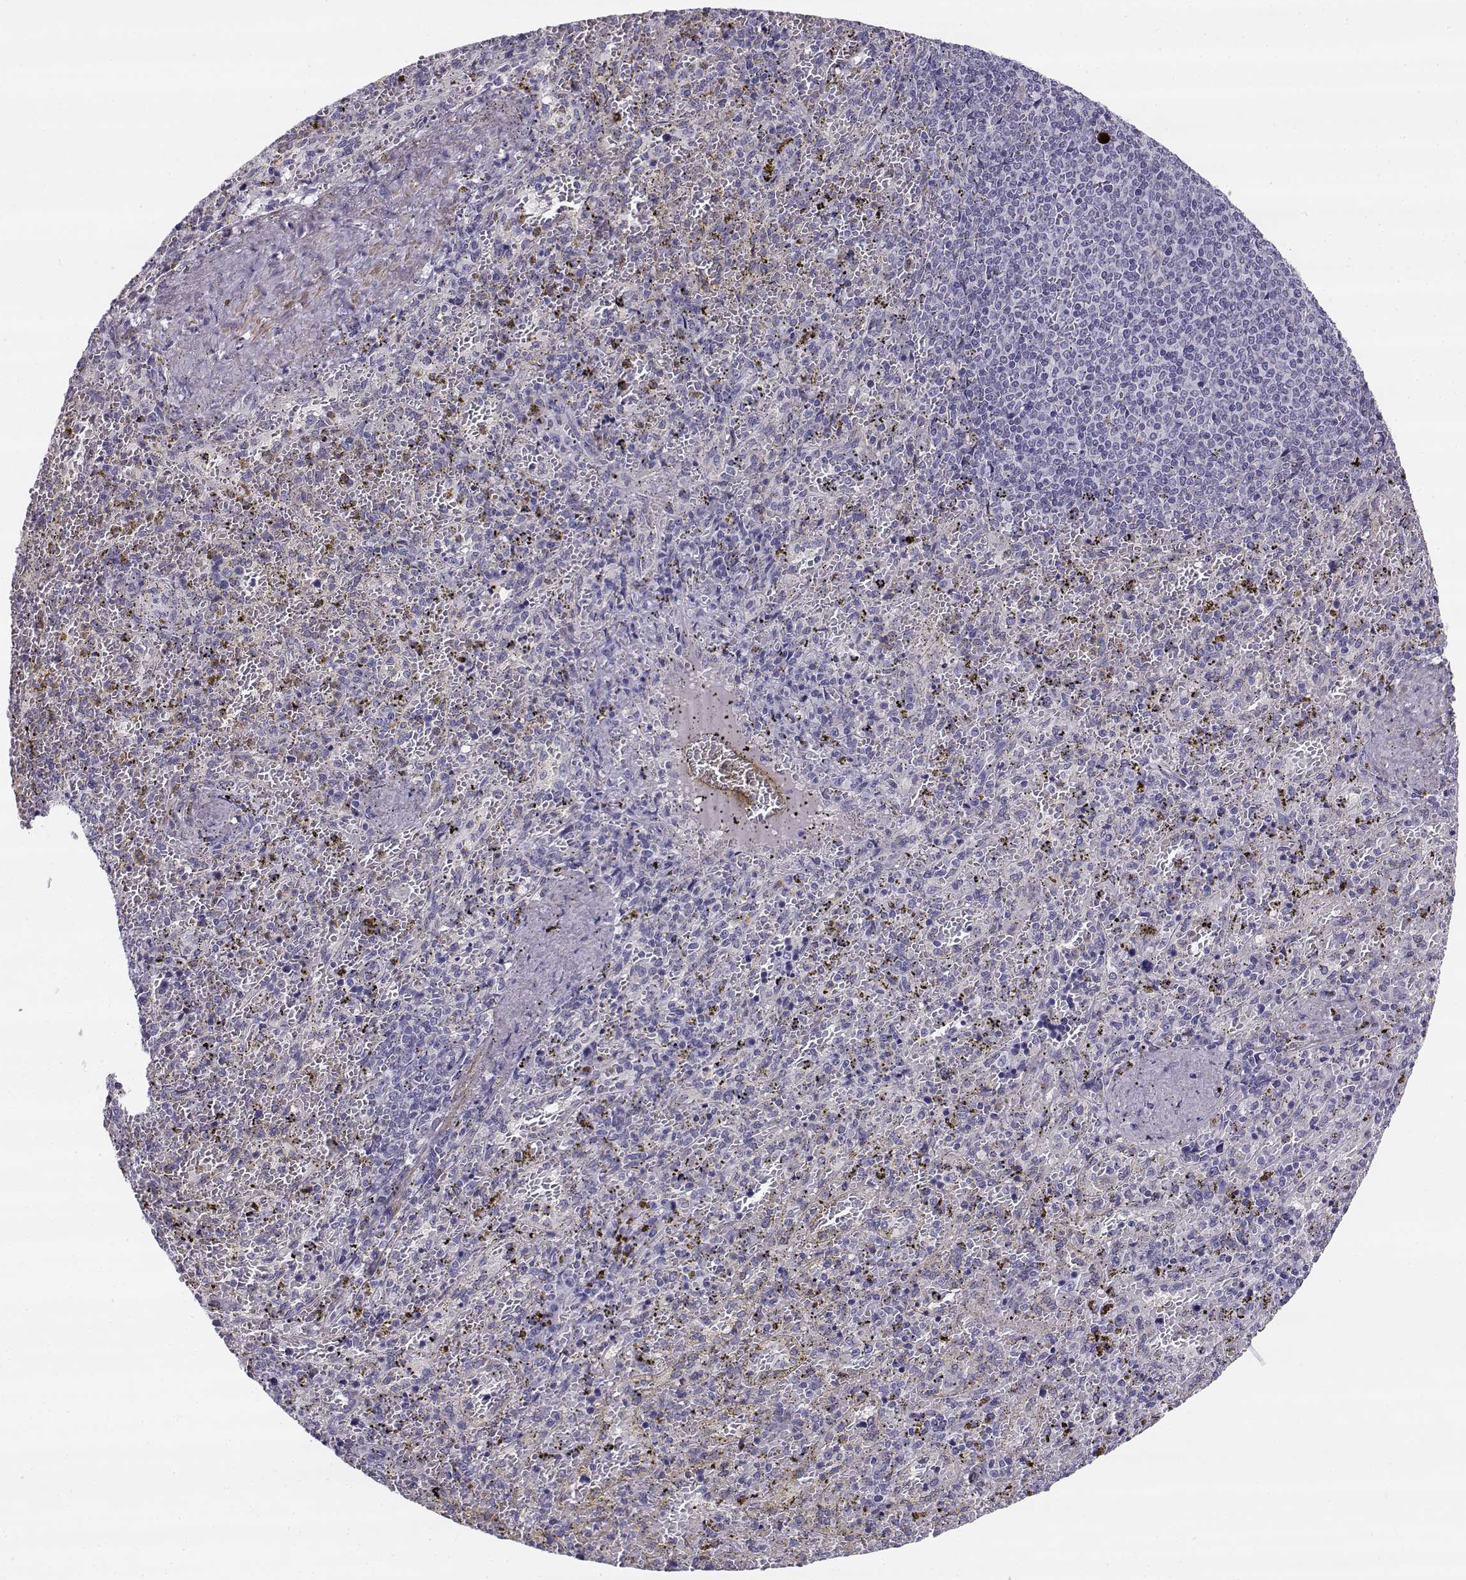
{"staining": {"intensity": "negative", "quantity": "none", "location": "none"}, "tissue": "spleen", "cell_type": "Cells in red pulp", "image_type": "normal", "snomed": [{"axis": "morphology", "description": "Normal tissue, NOS"}, {"axis": "topography", "description": "Spleen"}], "caption": "A histopathology image of spleen stained for a protein shows no brown staining in cells in red pulp. Nuclei are stained in blue.", "gene": "CREB3L3", "patient": {"sex": "female", "age": 50}}